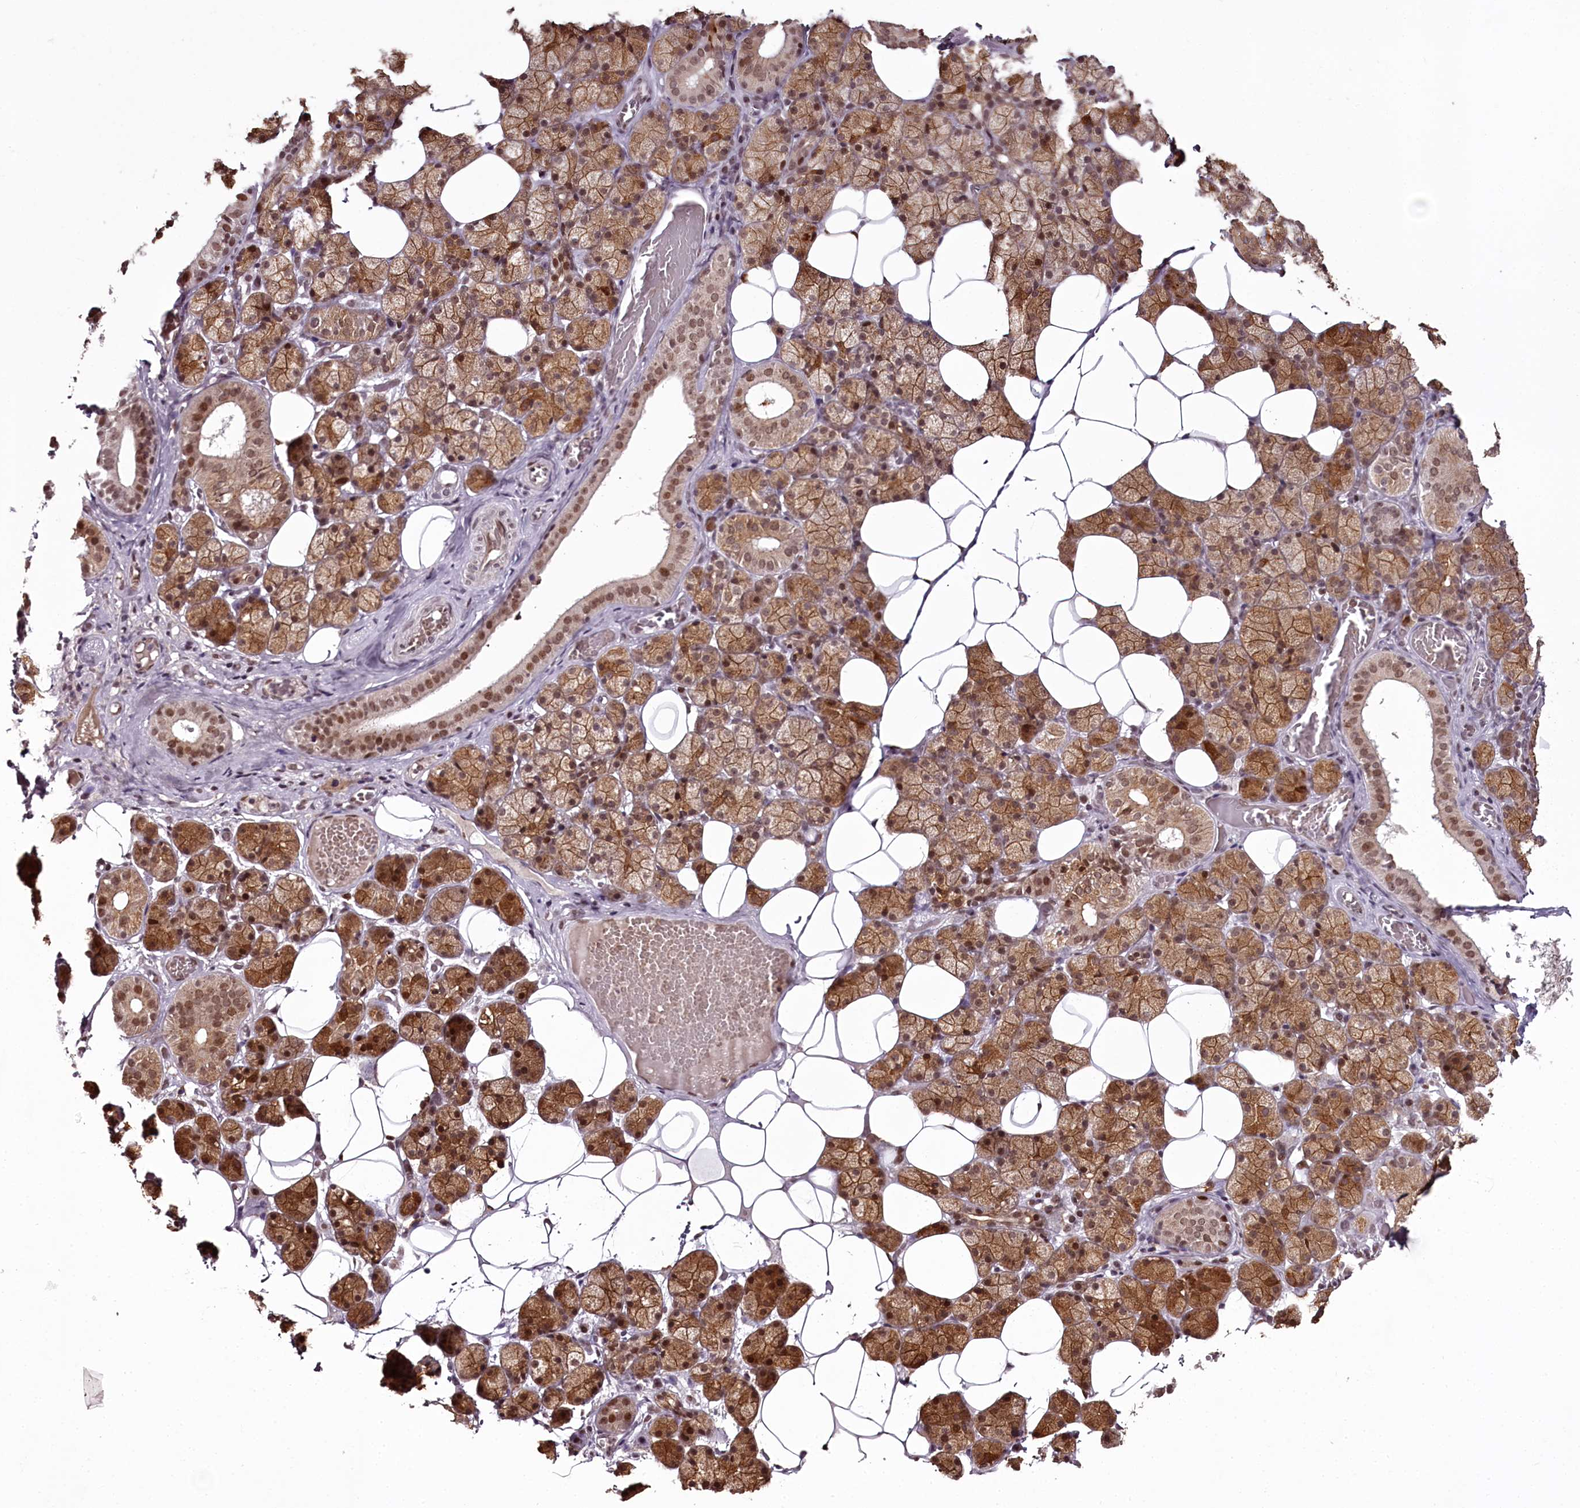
{"staining": {"intensity": "strong", "quantity": "25%-75%", "location": "cytoplasmic/membranous,nuclear"}, "tissue": "salivary gland", "cell_type": "Glandular cells", "image_type": "normal", "snomed": [{"axis": "morphology", "description": "Normal tissue, NOS"}, {"axis": "topography", "description": "Salivary gland"}], "caption": "Immunohistochemistry micrograph of normal human salivary gland stained for a protein (brown), which demonstrates high levels of strong cytoplasmic/membranous,nuclear expression in about 25%-75% of glandular cells.", "gene": "THYN1", "patient": {"sex": "female", "age": 33}}